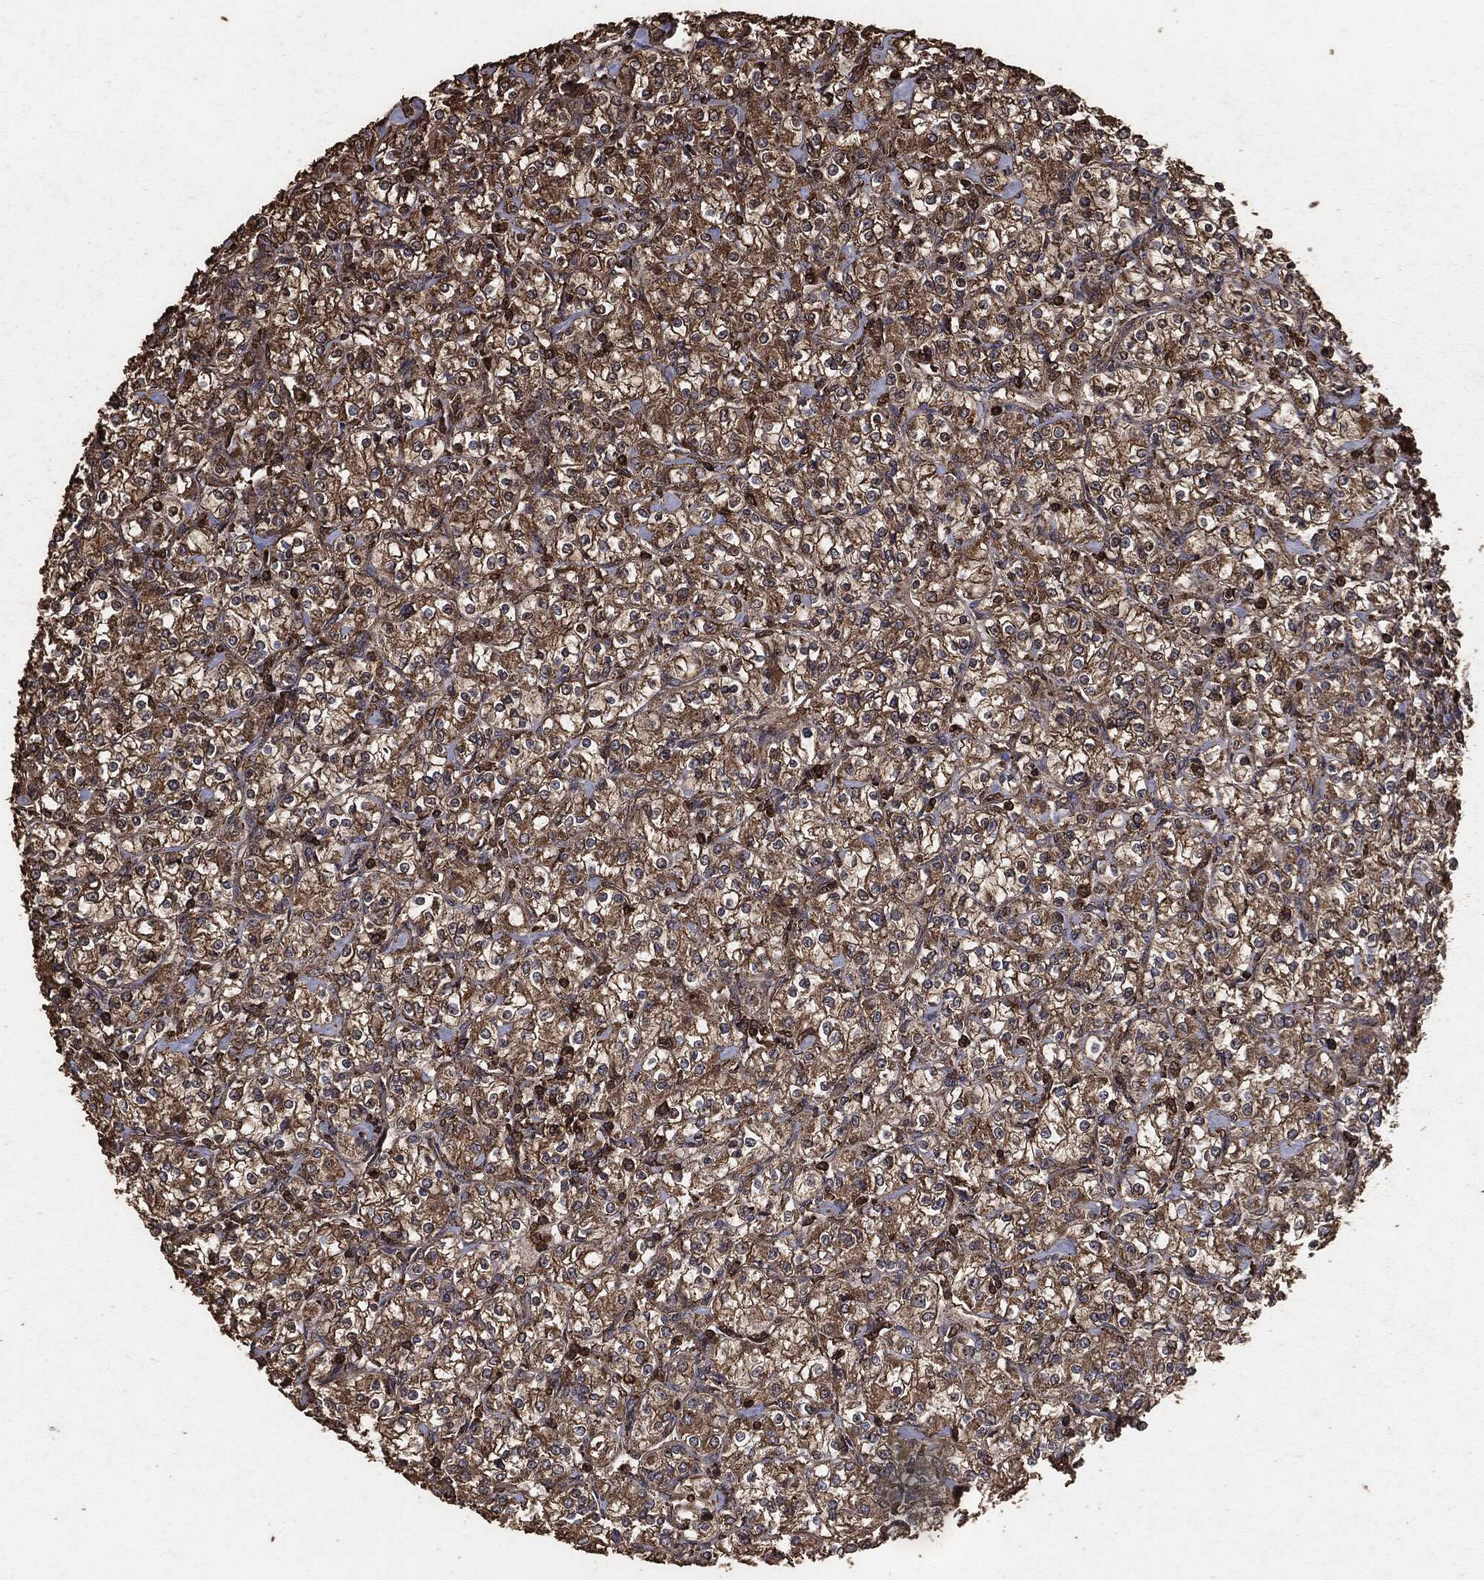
{"staining": {"intensity": "moderate", "quantity": ">75%", "location": "cytoplasmic/membranous"}, "tissue": "renal cancer", "cell_type": "Tumor cells", "image_type": "cancer", "snomed": [{"axis": "morphology", "description": "Adenocarcinoma, NOS"}, {"axis": "topography", "description": "Kidney"}], "caption": "There is medium levels of moderate cytoplasmic/membranous staining in tumor cells of renal cancer (adenocarcinoma), as demonstrated by immunohistochemical staining (brown color).", "gene": "MTOR", "patient": {"sex": "male", "age": 77}}